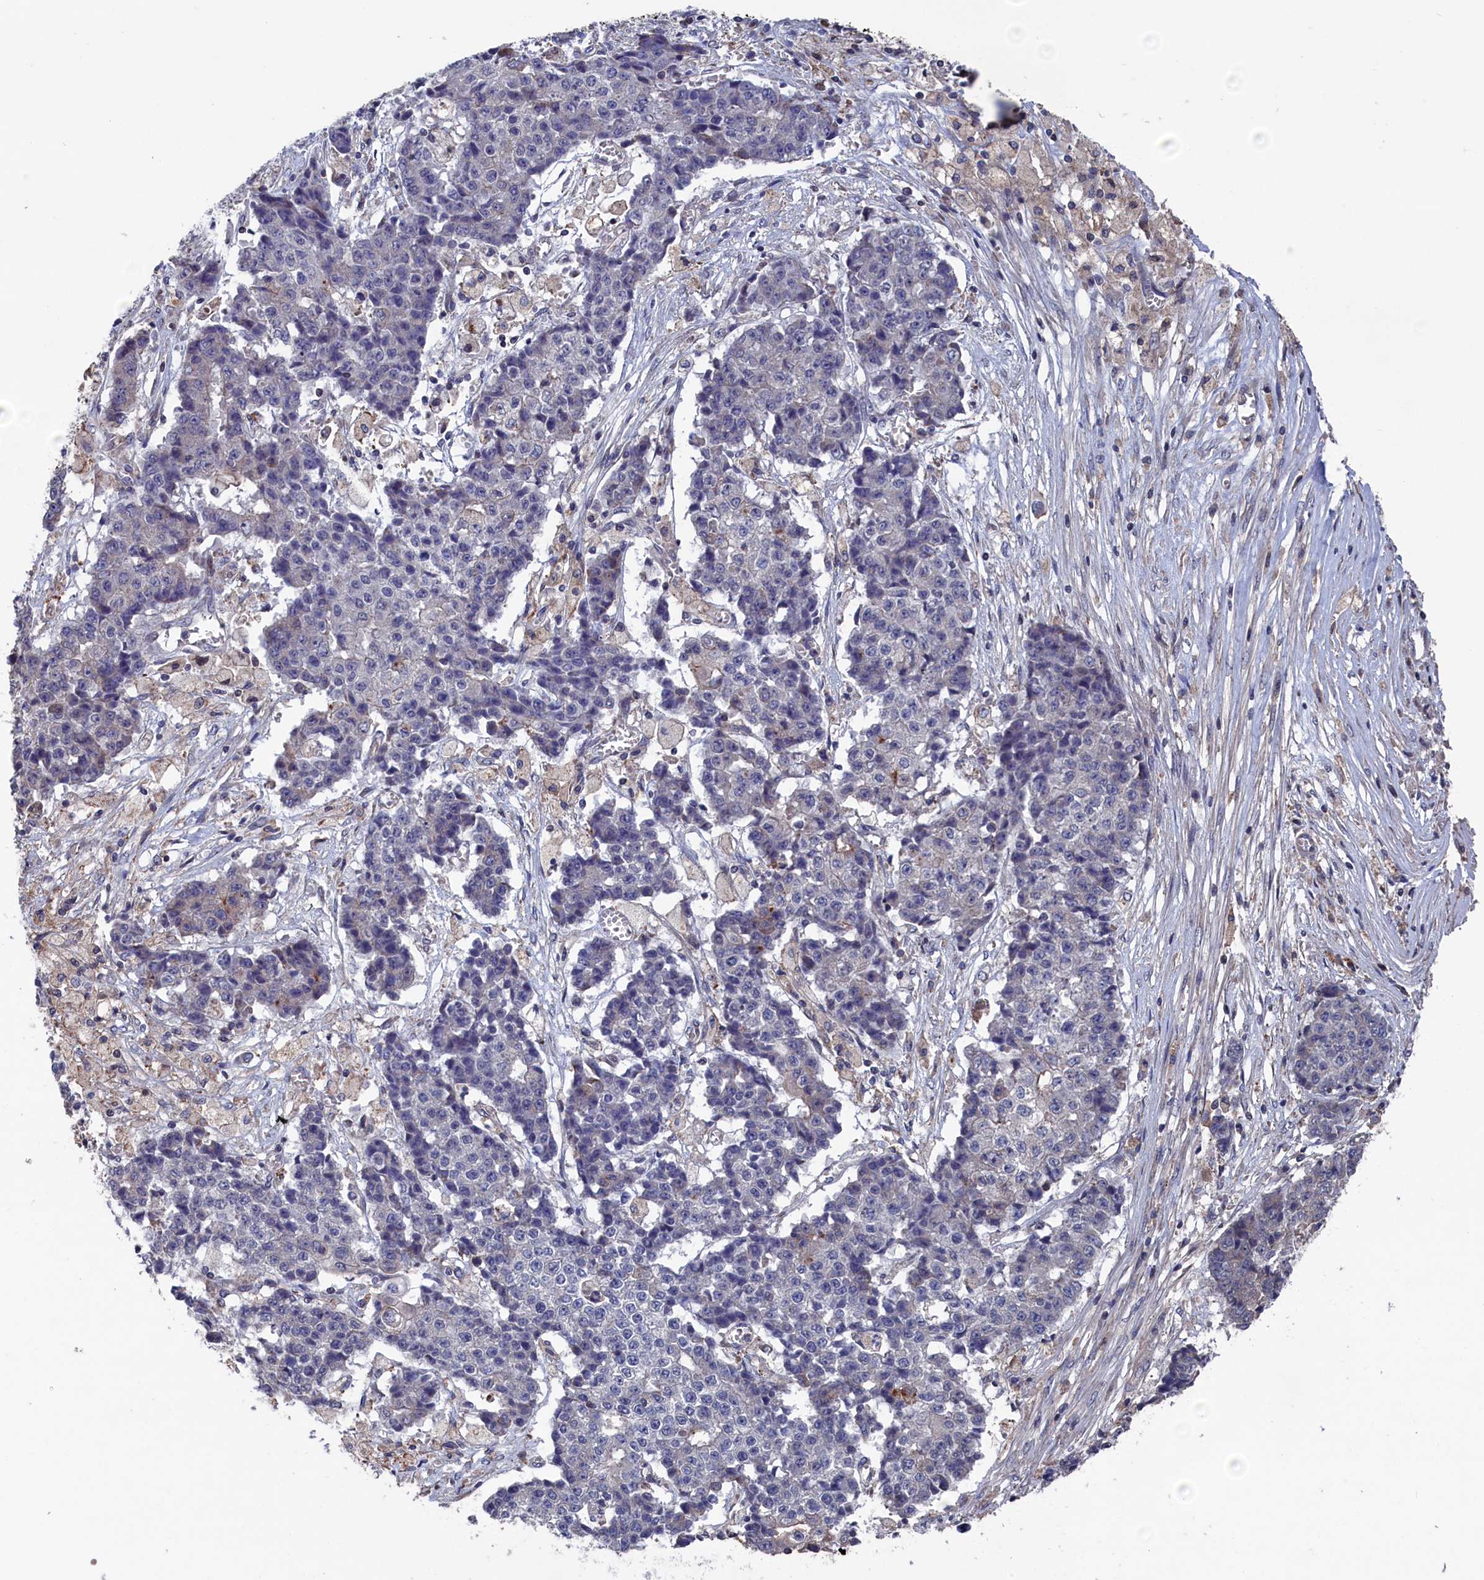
{"staining": {"intensity": "negative", "quantity": "none", "location": "none"}, "tissue": "ovarian cancer", "cell_type": "Tumor cells", "image_type": "cancer", "snomed": [{"axis": "morphology", "description": "Carcinoma, endometroid"}, {"axis": "topography", "description": "Ovary"}], "caption": "Immunohistochemical staining of human ovarian cancer demonstrates no significant staining in tumor cells.", "gene": "SPATA13", "patient": {"sex": "female", "age": 42}}